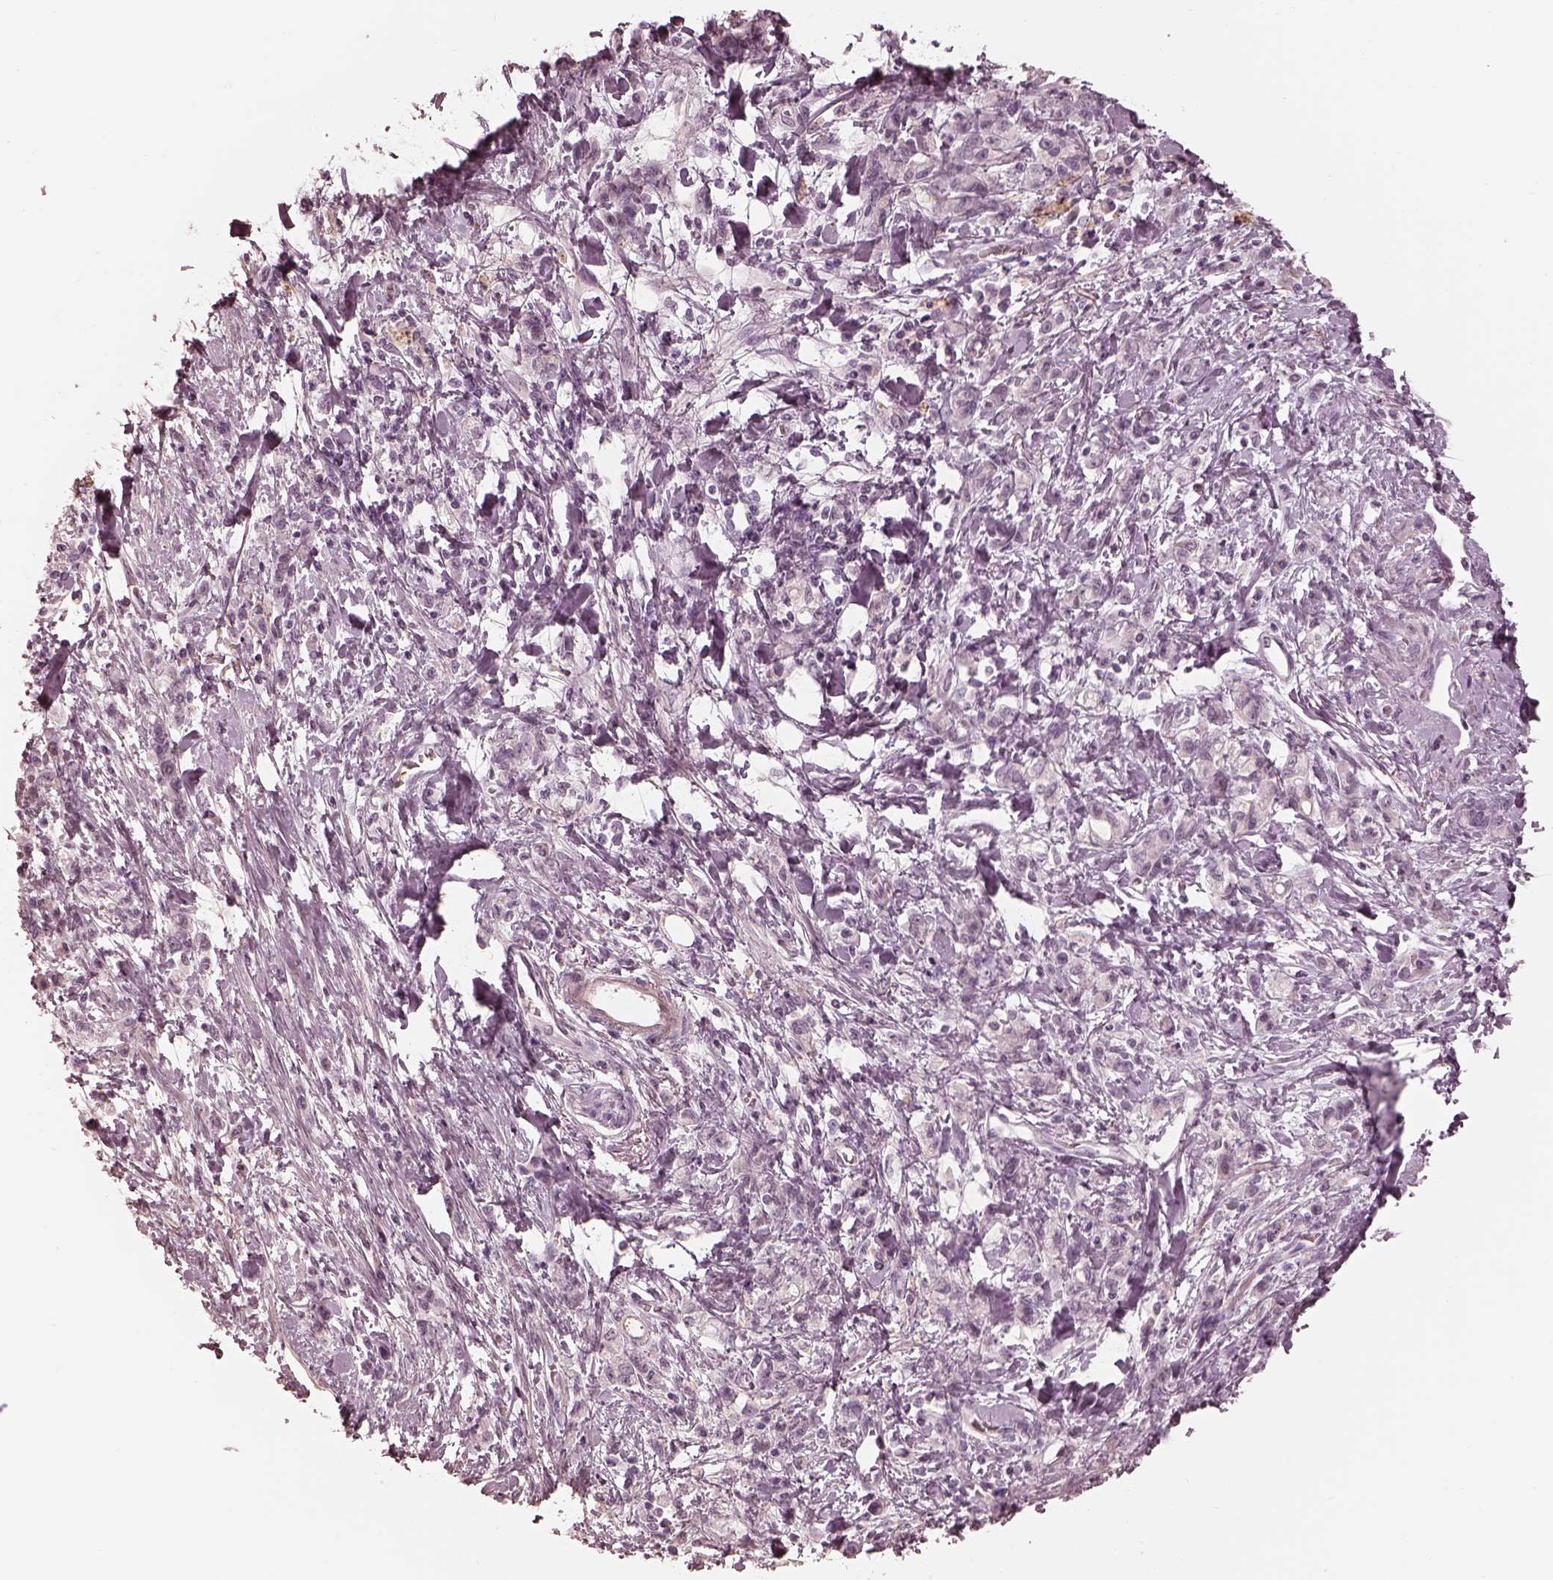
{"staining": {"intensity": "negative", "quantity": "none", "location": "none"}, "tissue": "stomach cancer", "cell_type": "Tumor cells", "image_type": "cancer", "snomed": [{"axis": "morphology", "description": "Adenocarcinoma, NOS"}, {"axis": "topography", "description": "Stomach"}], "caption": "Image shows no significant protein expression in tumor cells of adenocarcinoma (stomach).", "gene": "ADRB3", "patient": {"sex": "male", "age": 77}}